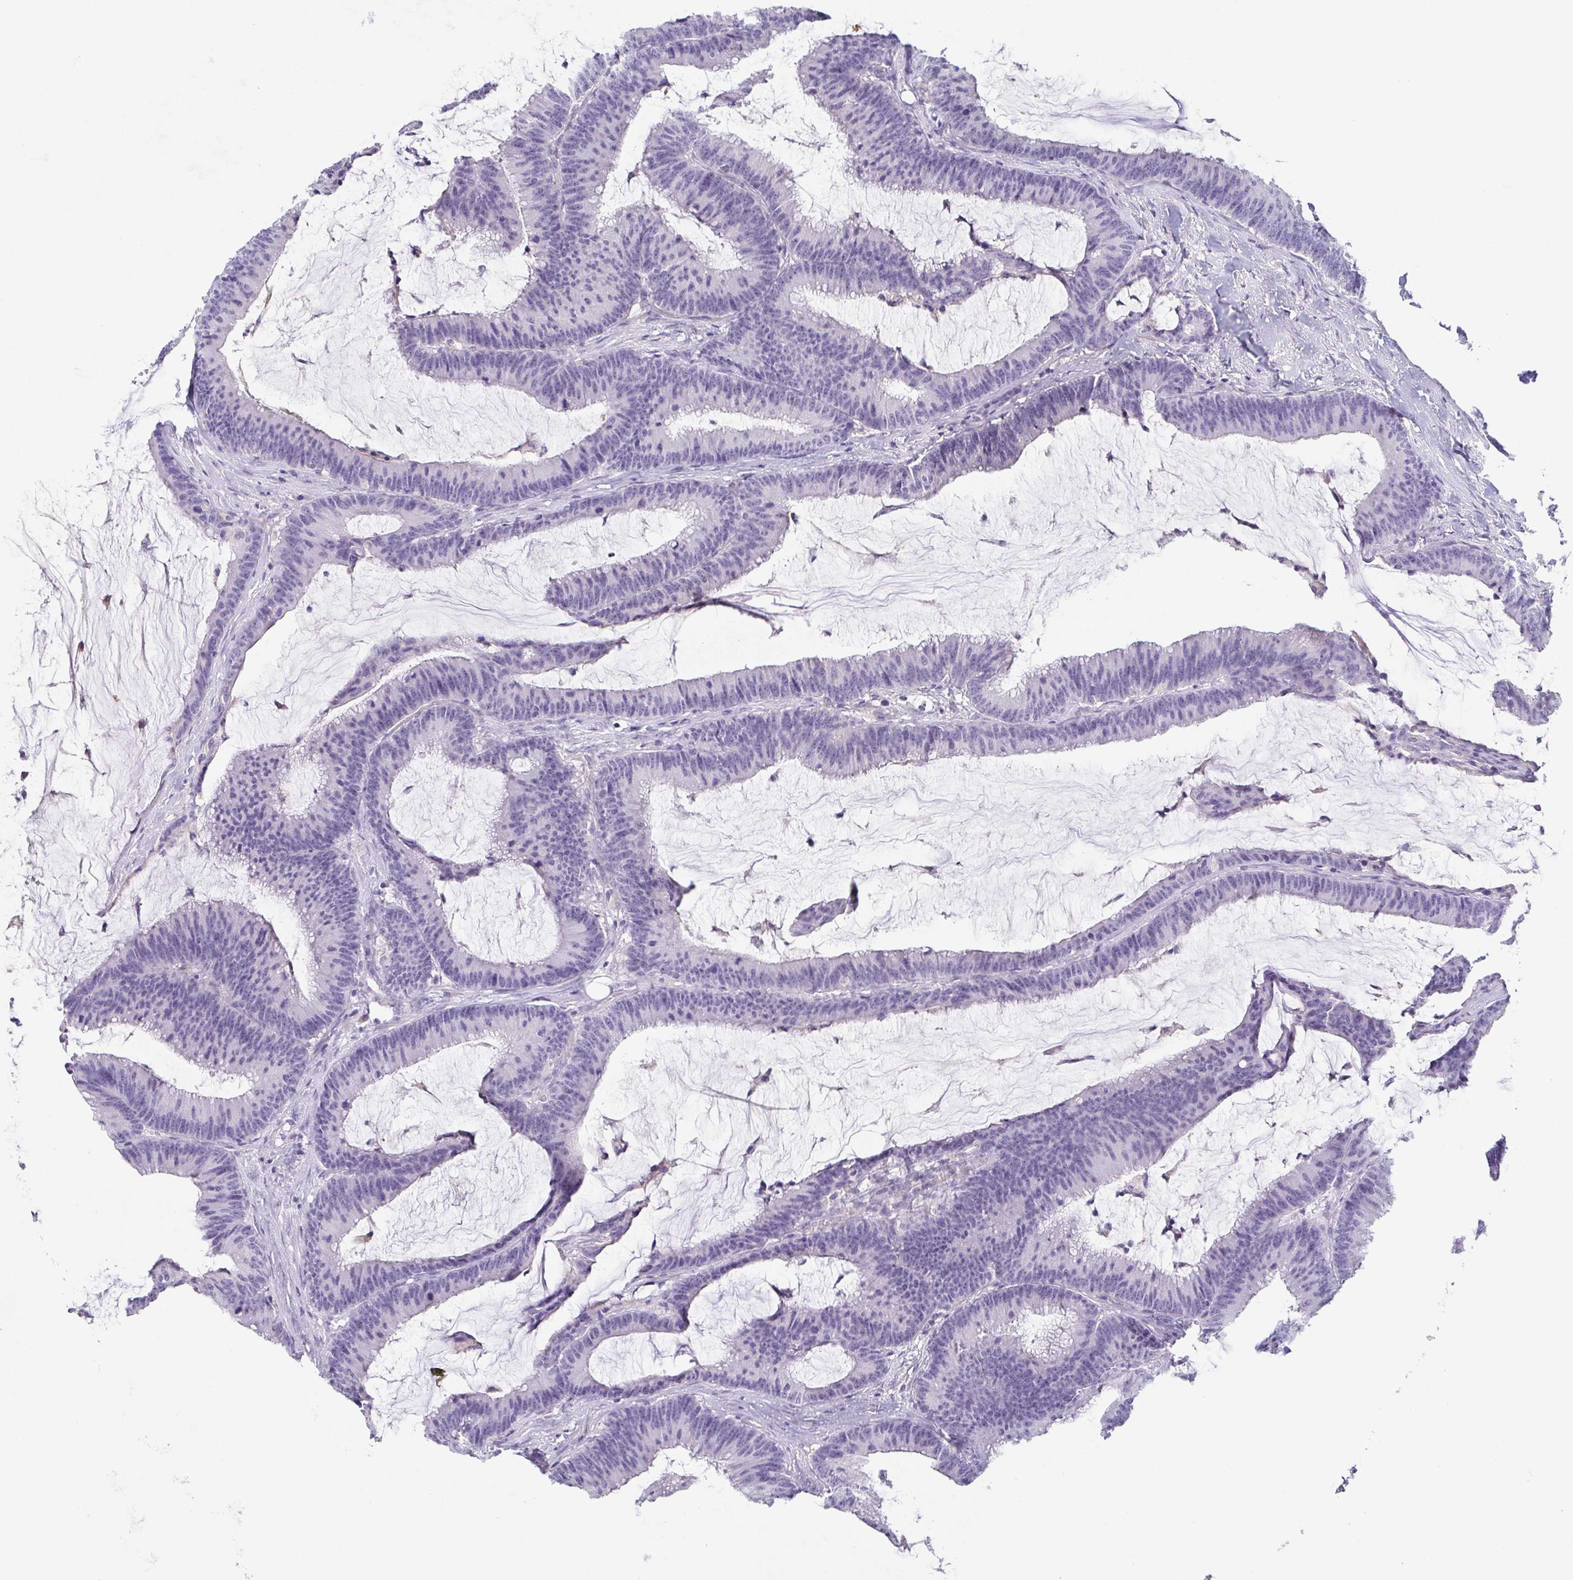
{"staining": {"intensity": "negative", "quantity": "none", "location": "none"}, "tissue": "colorectal cancer", "cell_type": "Tumor cells", "image_type": "cancer", "snomed": [{"axis": "morphology", "description": "Adenocarcinoma, NOS"}, {"axis": "topography", "description": "Colon"}], "caption": "Colorectal cancer was stained to show a protein in brown. There is no significant positivity in tumor cells. (DAB IHC with hematoxylin counter stain).", "gene": "COL17A1", "patient": {"sex": "female", "age": 78}}